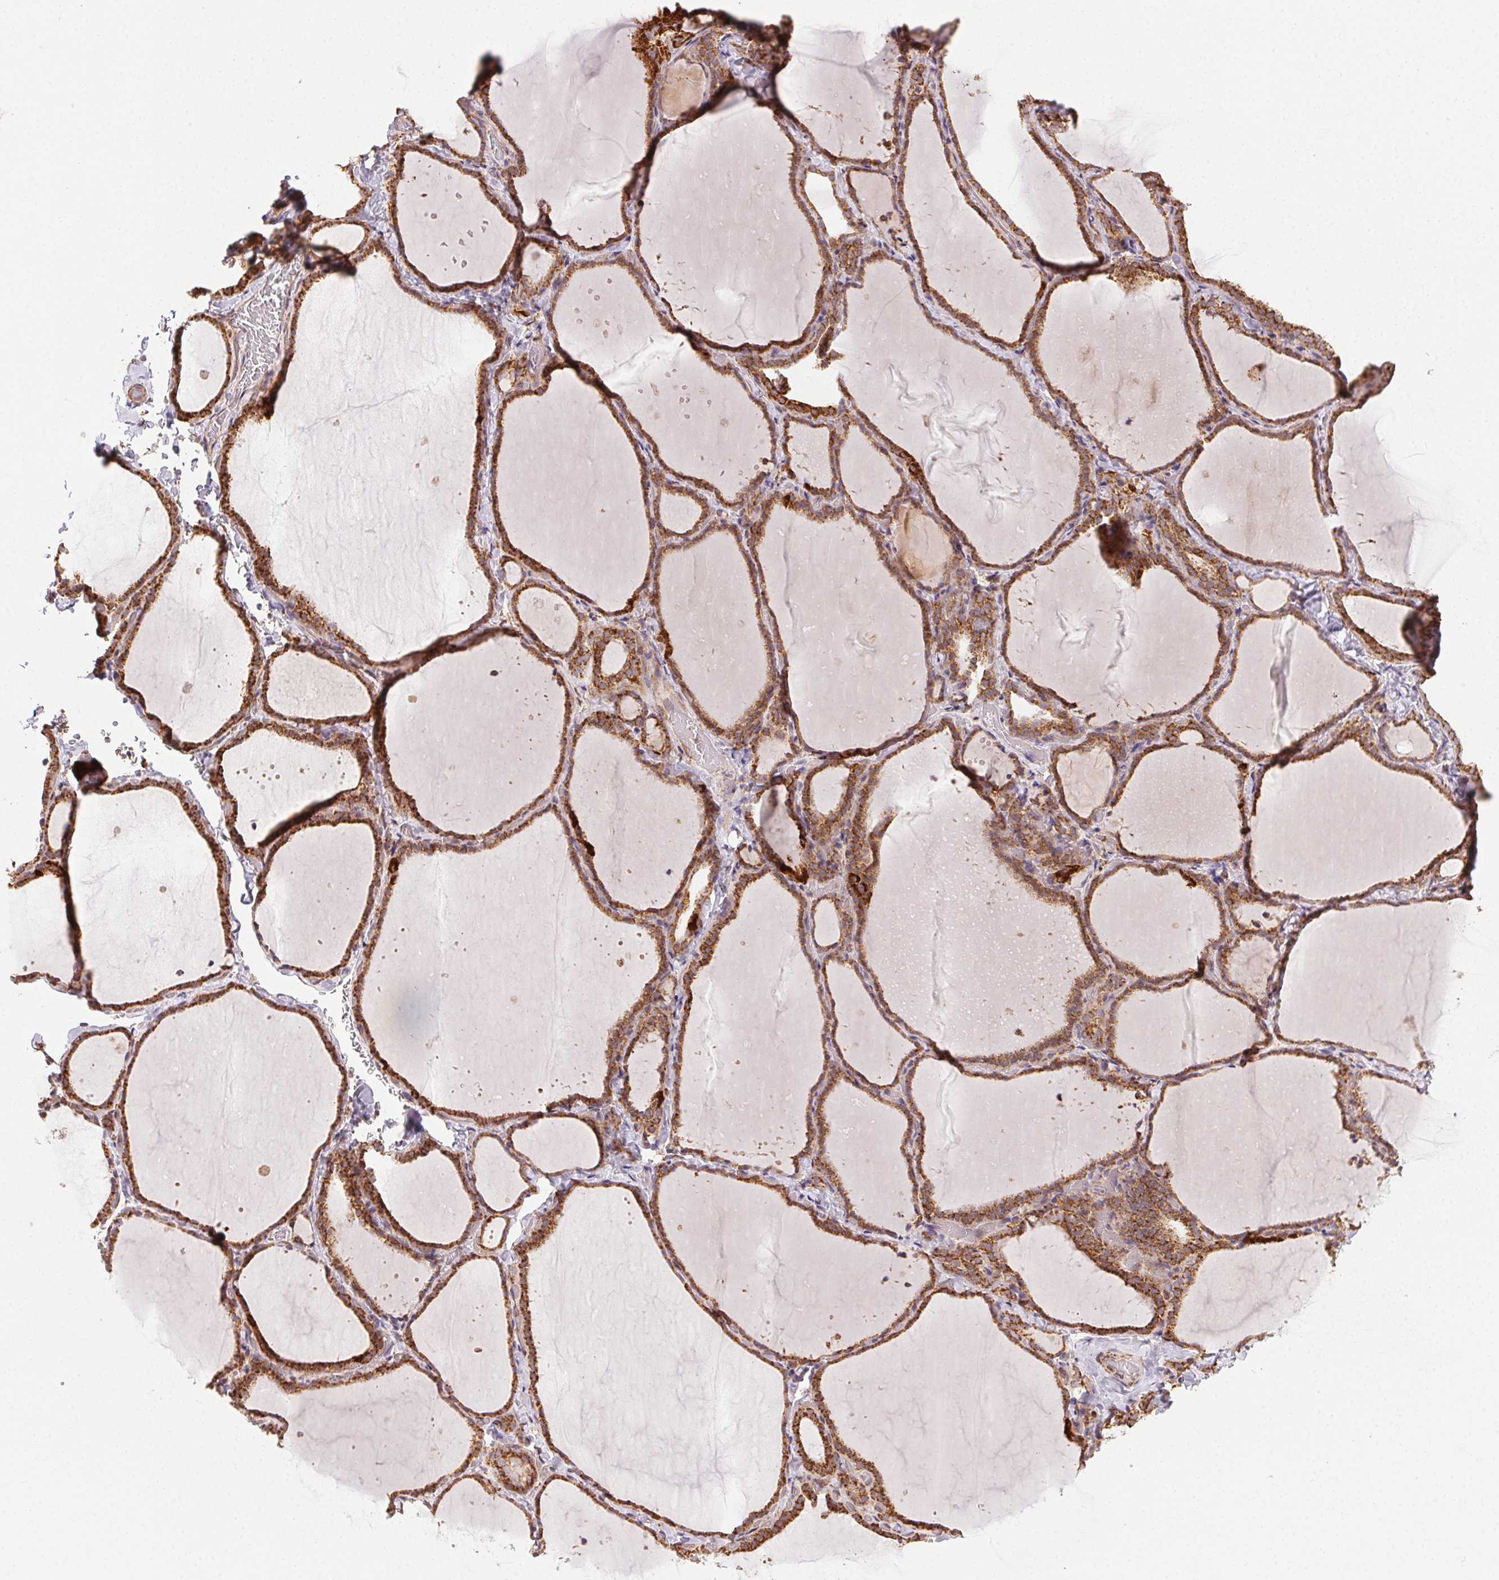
{"staining": {"intensity": "strong", "quantity": ">75%", "location": "cytoplasmic/membranous"}, "tissue": "thyroid gland", "cell_type": "Glandular cells", "image_type": "normal", "snomed": [{"axis": "morphology", "description": "Normal tissue, NOS"}, {"axis": "topography", "description": "Thyroid gland"}], "caption": "Thyroid gland stained with immunohistochemistry (IHC) displays strong cytoplasmic/membranous positivity in approximately >75% of glandular cells.", "gene": "CLPB", "patient": {"sex": "female", "age": 22}}